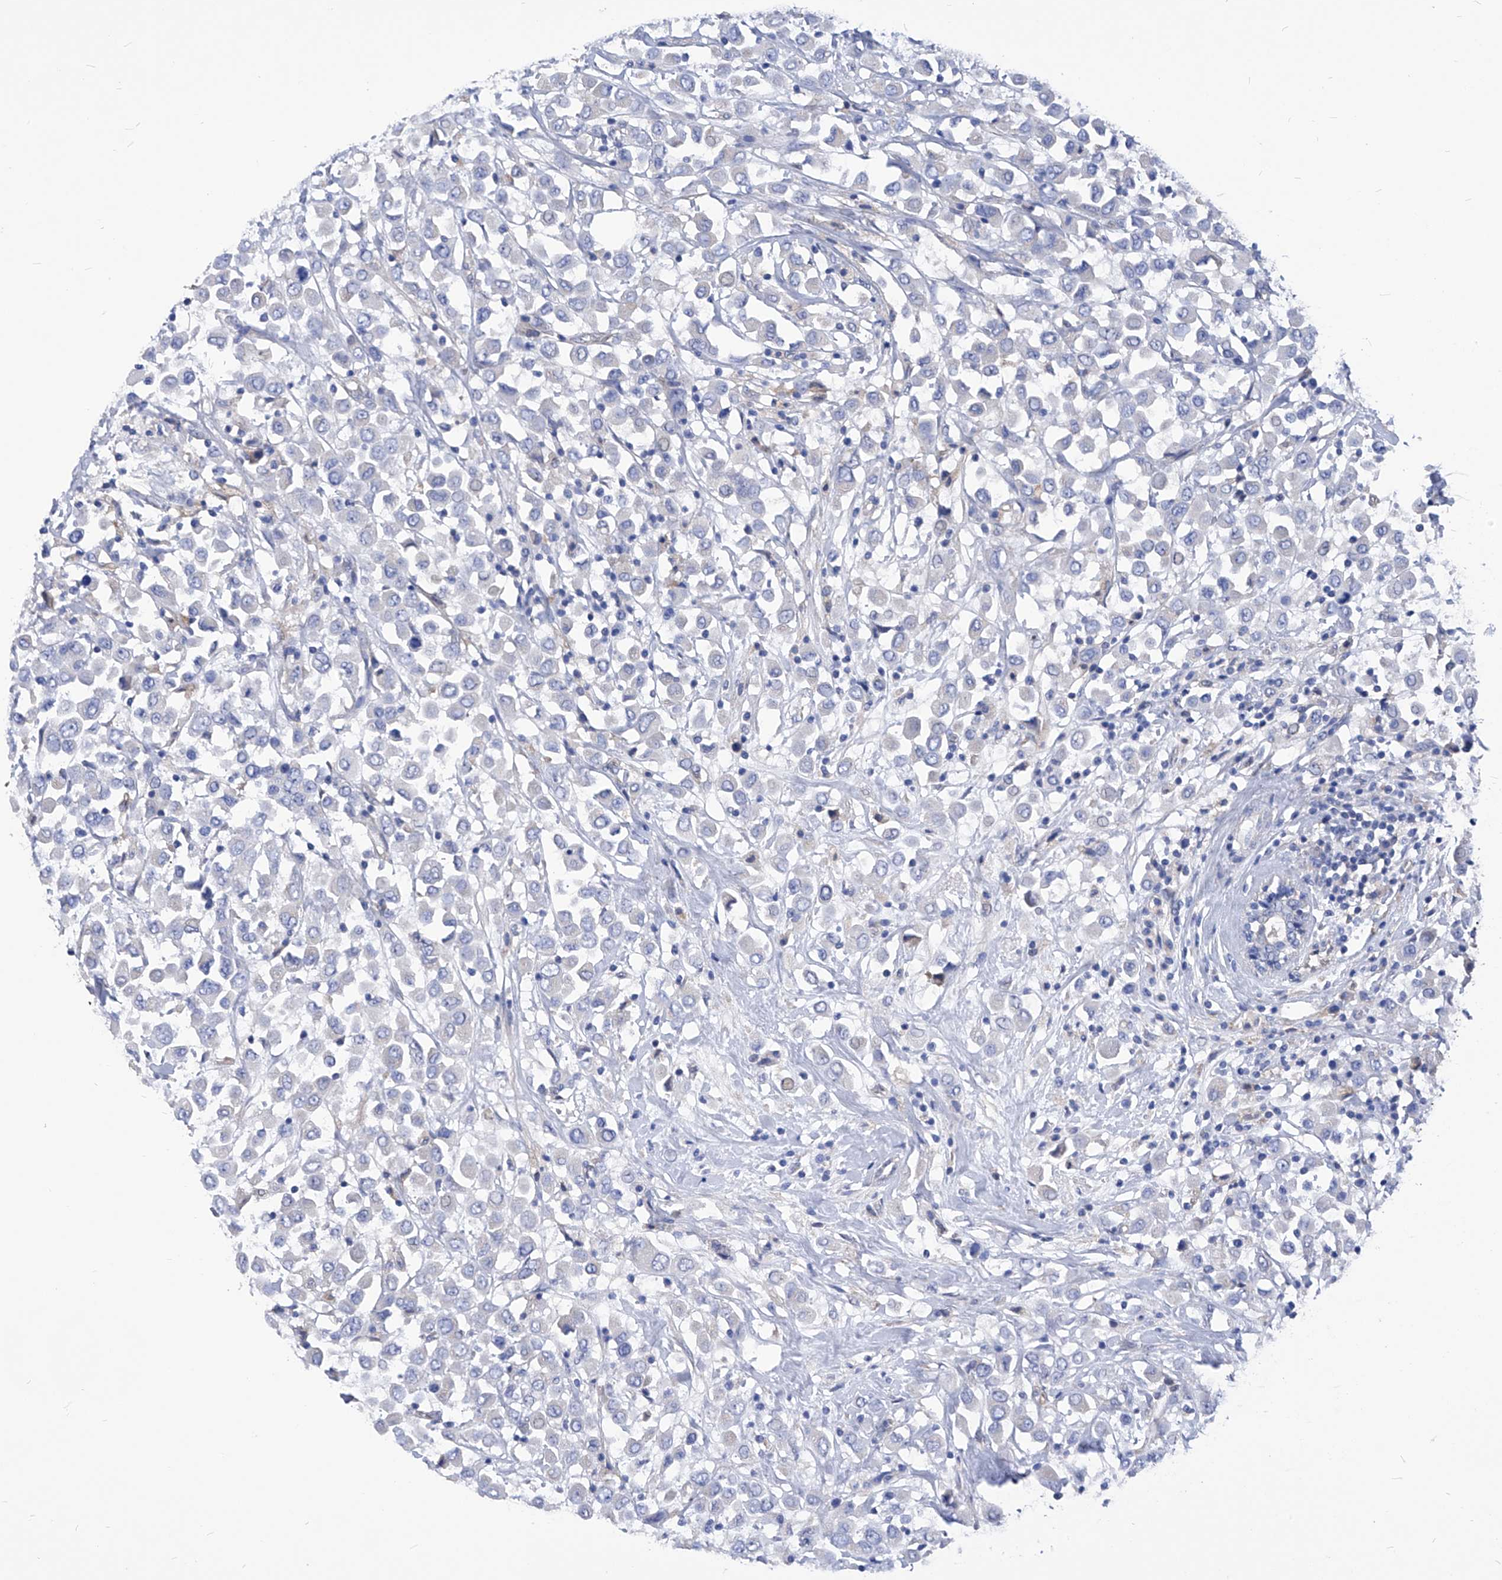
{"staining": {"intensity": "negative", "quantity": "none", "location": "none"}, "tissue": "breast cancer", "cell_type": "Tumor cells", "image_type": "cancer", "snomed": [{"axis": "morphology", "description": "Duct carcinoma"}, {"axis": "topography", "description": "Breast"}], "caption": "Tumor cells are negative for protein expression in human breast invasive ductal carcinoma. The staining was performed using DAB (3,3'-diaminobenzidine) to visualize the protein expression in brown, while the nuclei were stained in blue with hematoxylin (Magnification: 20x).", "gene": "XPNPEP1", "patient": {"sex": "female", "age": 61}}